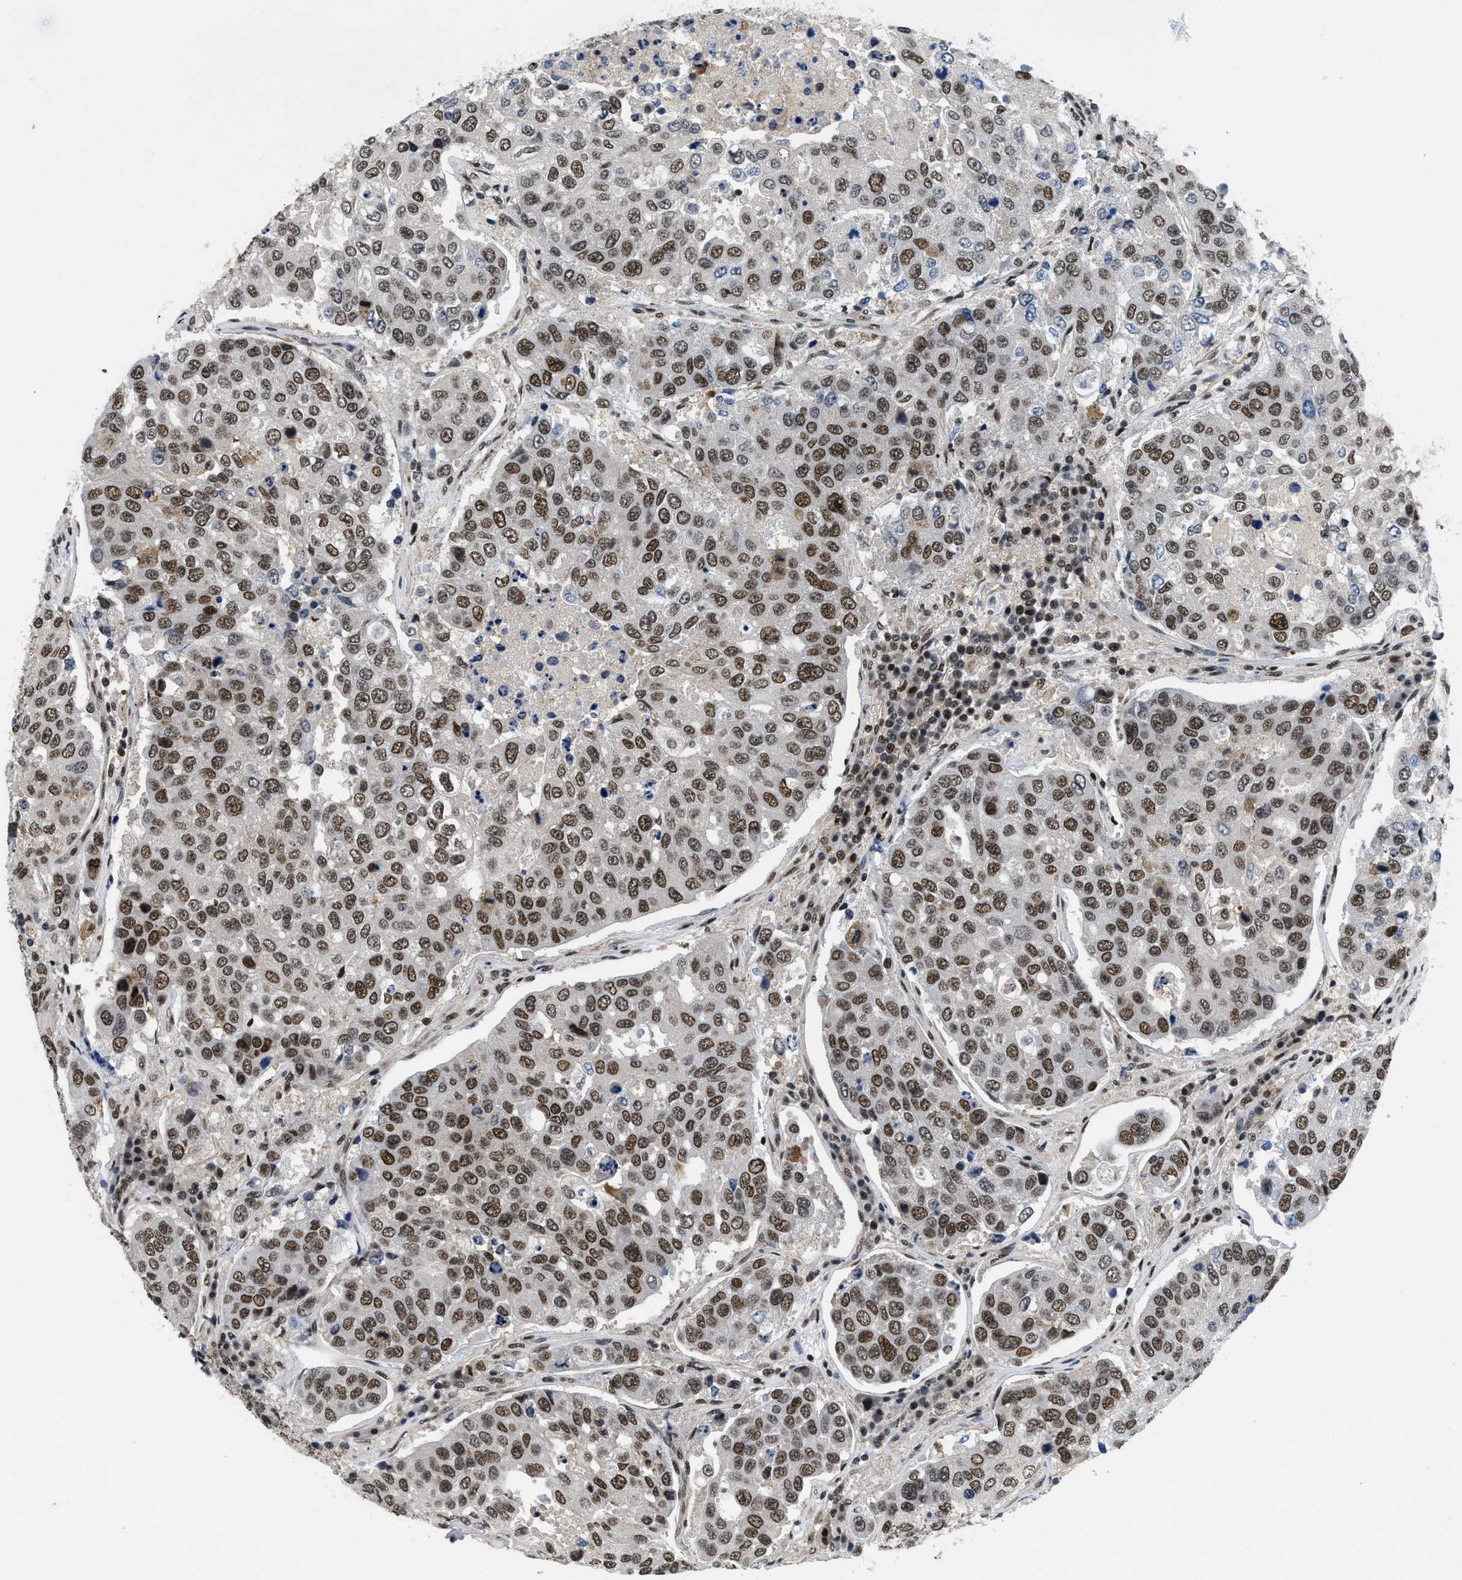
{"staining": {"intensity": "moderate", "quantity": ">75%", "location": "nuclear"}, "tissue": "urothelial cancer", "cell_type": "Tumor cells", "image_type": "cancer", "snomed": [{"axis": "morphology", "description": "Urothelial carcinoma, High grade"}, {"axis": "topography", "description": "Lymph node"}, {"axis": "topography", "description": "Urinary bladder"}], "caption": "Immunohistochemical staining of urothelial cancer exhibits medium levels of moderate nuclear protein positivity in approximately >75% of tumor cells. (DAB IHC with brightfield microscopy, high magnification).", "gene": "SAFB", "patient": {"sex": "male", "age": 51}}